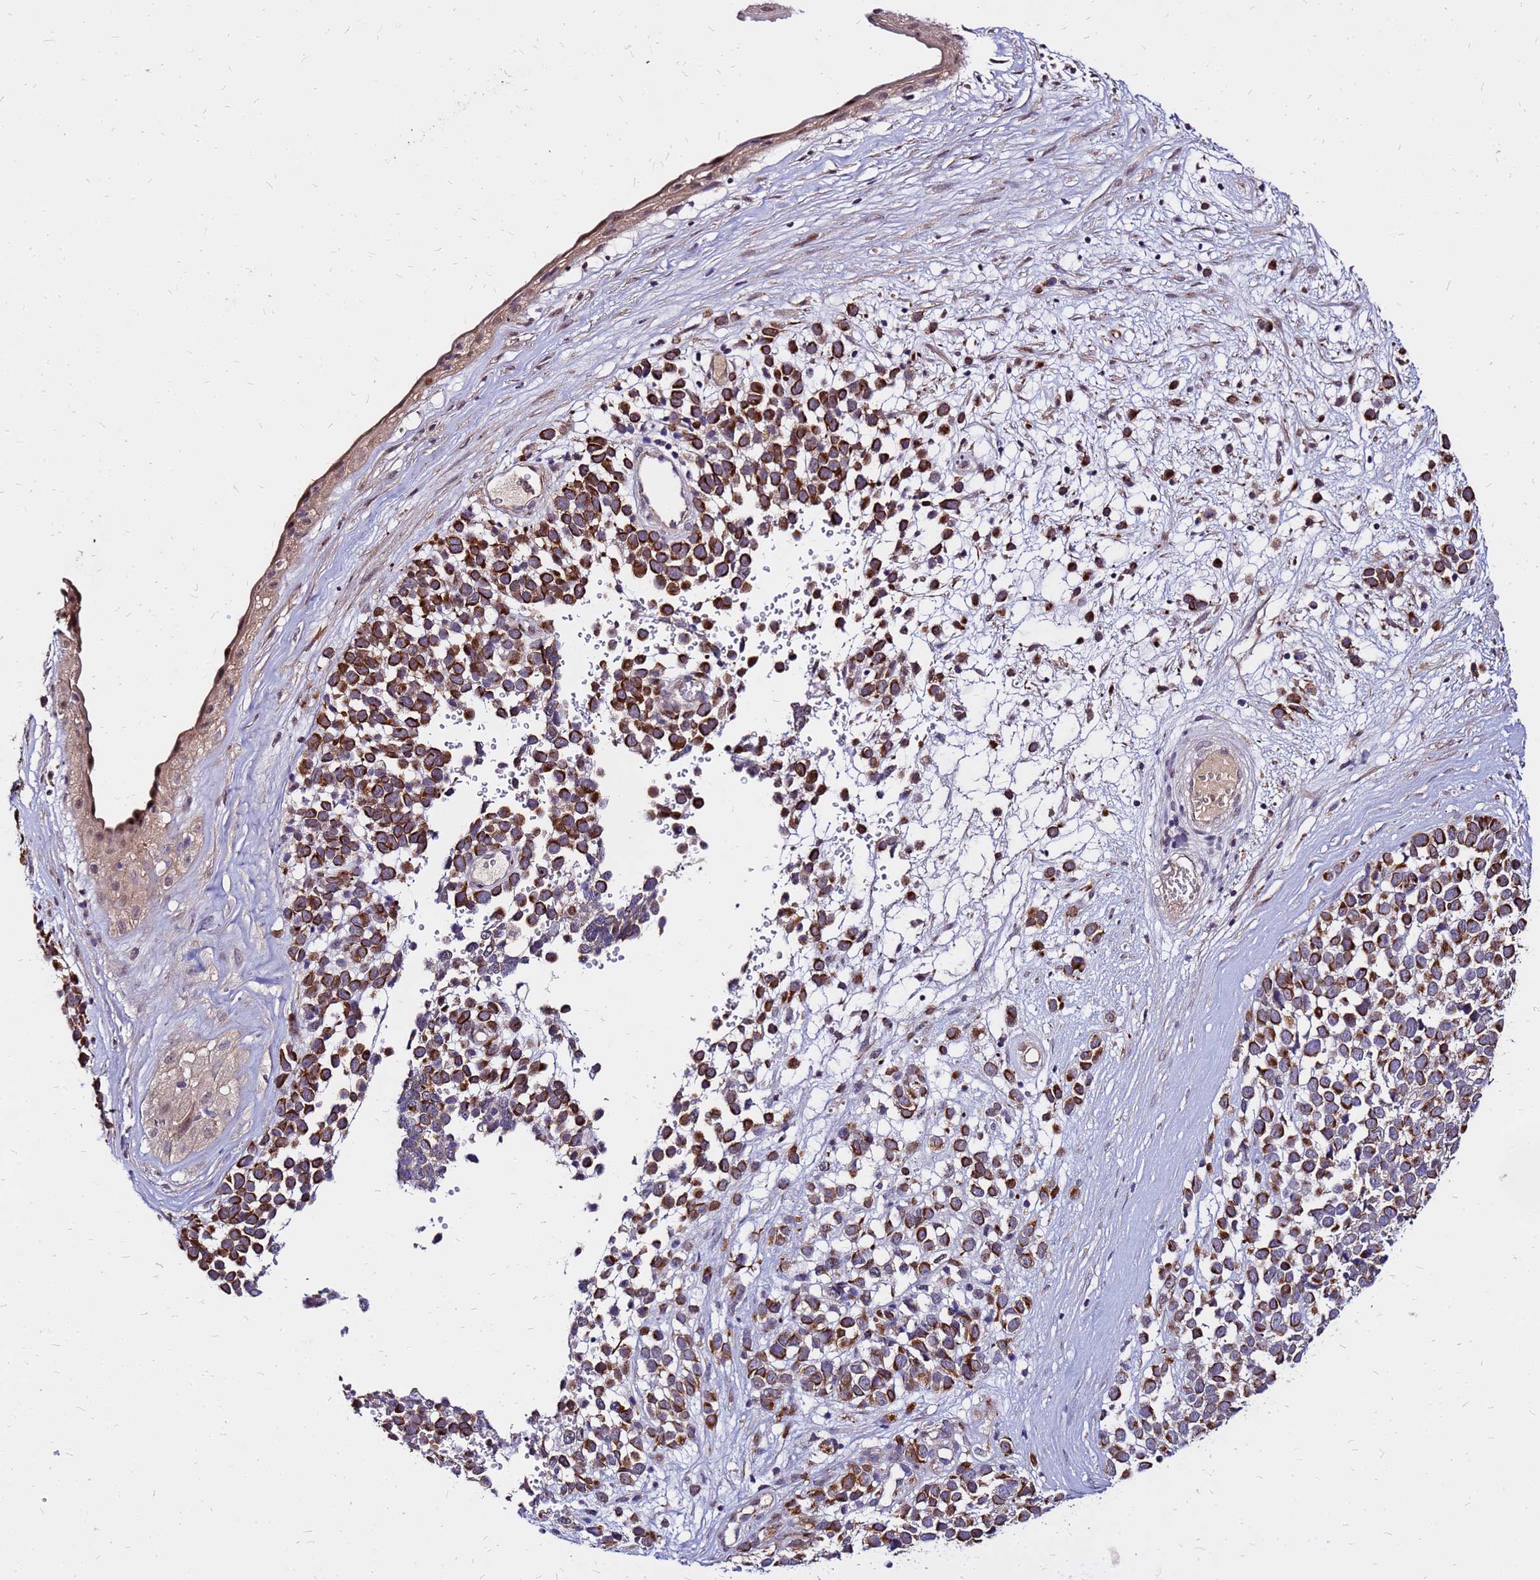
{"staining": {"intensity": "strong", "quantity": "25%-75%", "location": "cytoplasmic/membranous"}, "tissue": "melanoma", "cell_type": "Tumor cells", "image_type": "cancer", "snomed": [{"axis": "morphology", "description": "Malignant melanoma, NOS"}, {"axis": "topography", "description": "Nose, NOS"}], "caption": "IHC micrograph of neoplastic tissue: human malignant melanoma stained using IHC shows high levels of strong protein expression localized specifically in the cytoplasmic/membranous of tumor cells, appearing as a cytoplasmic/membranous brown color.", "gene": "ARHGEF5", "patient": {"sex": "female", "age": 48}}